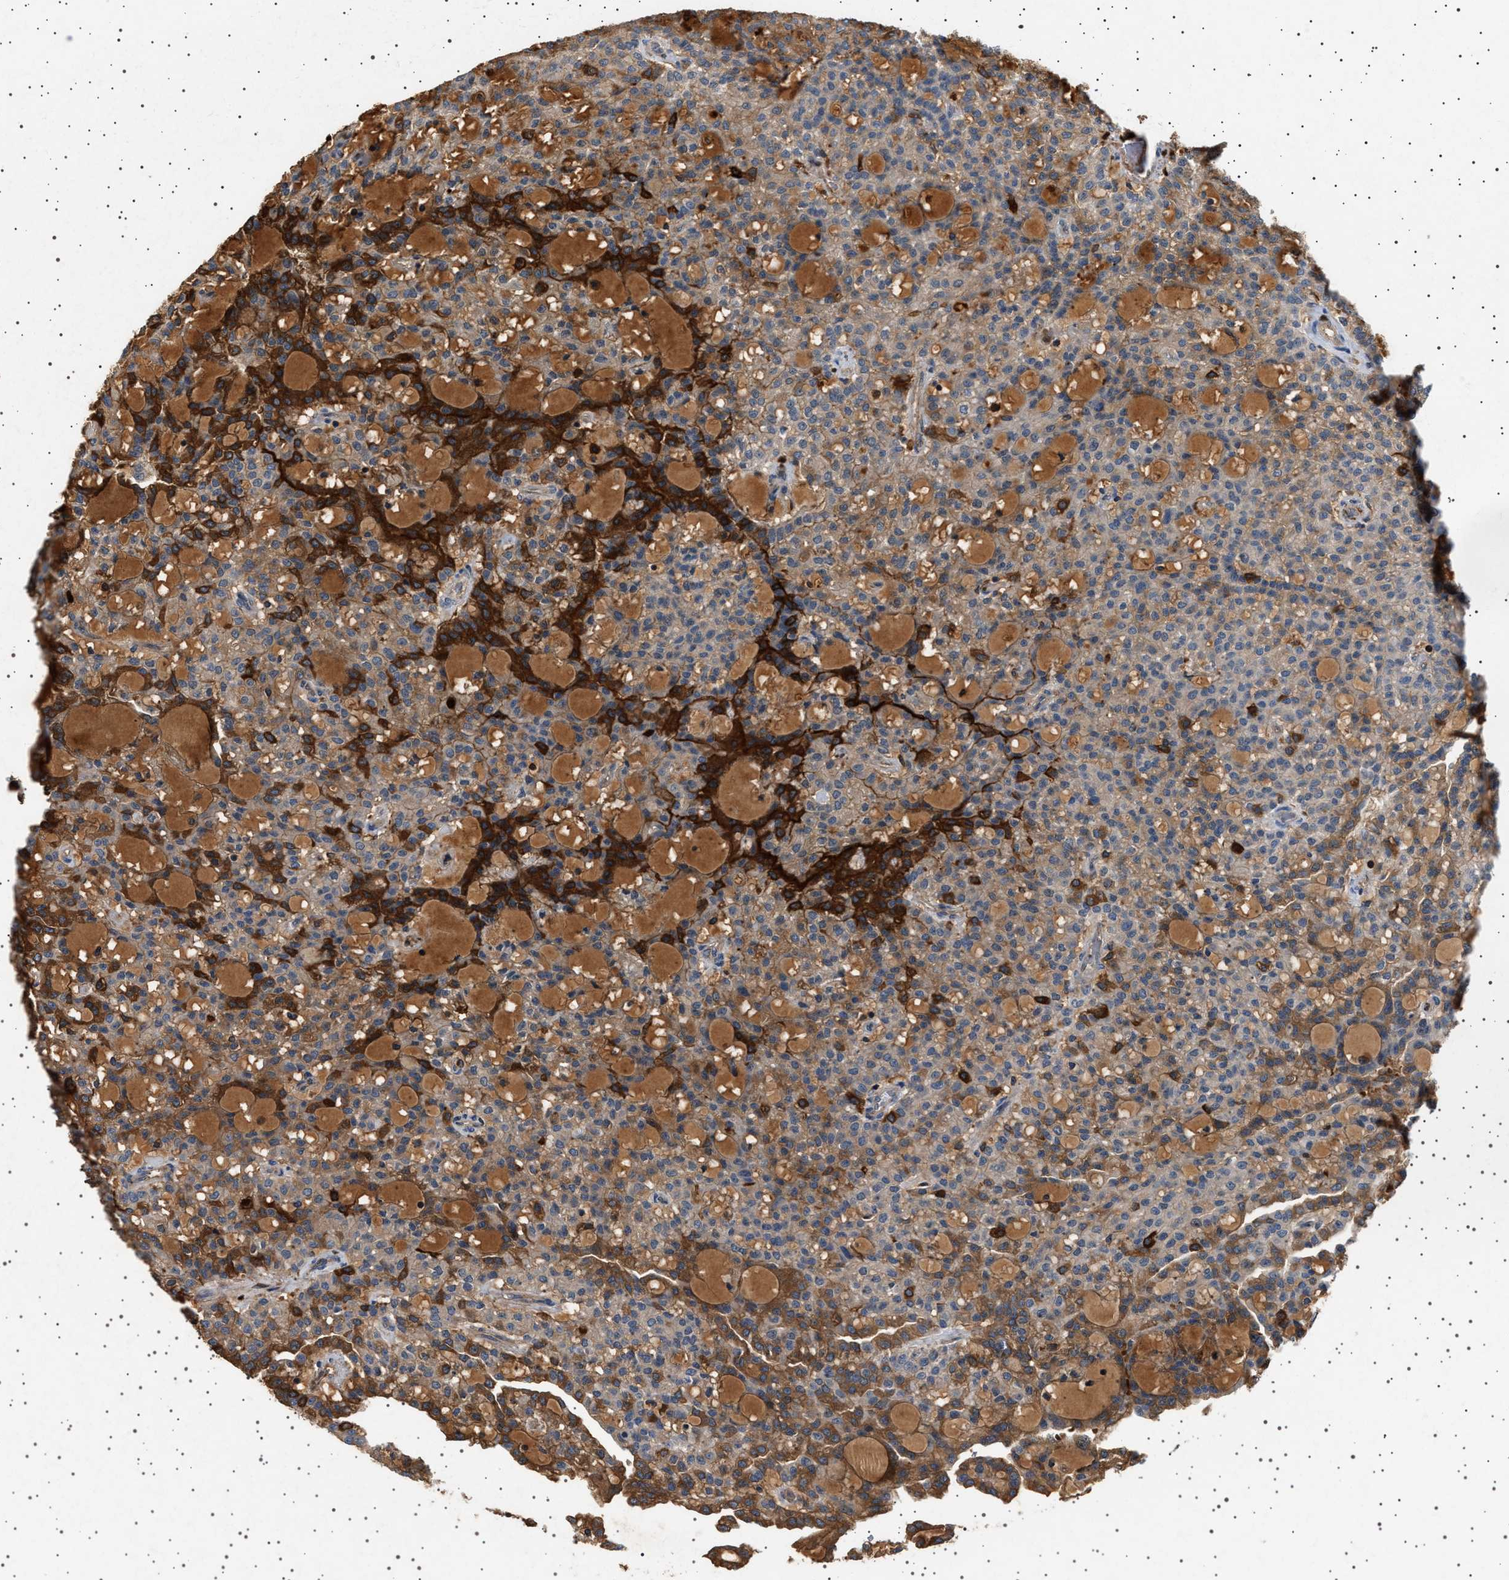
{"staining": {"intensity": "weak", "quantity": ">75%", "location": "cytoplasmic/membranous"}, "tissue": "renal cancer", "cell_type": "Tumor cells", "image_type": "cancer", "snomed": [{"axis": "morphology", "description": "Adenocarcinoma, NOS"}, {"axis": "topography", "description": "Kidney"}], "caption": "Adenocarcinoma (renal) tissue displays weak cytoplasmic/membranous staining in approximately >75% of tumor cells, visualized by immunohistochemistry.", "gene": "FICD", "patient": {"sex": "male", "age": 63}}